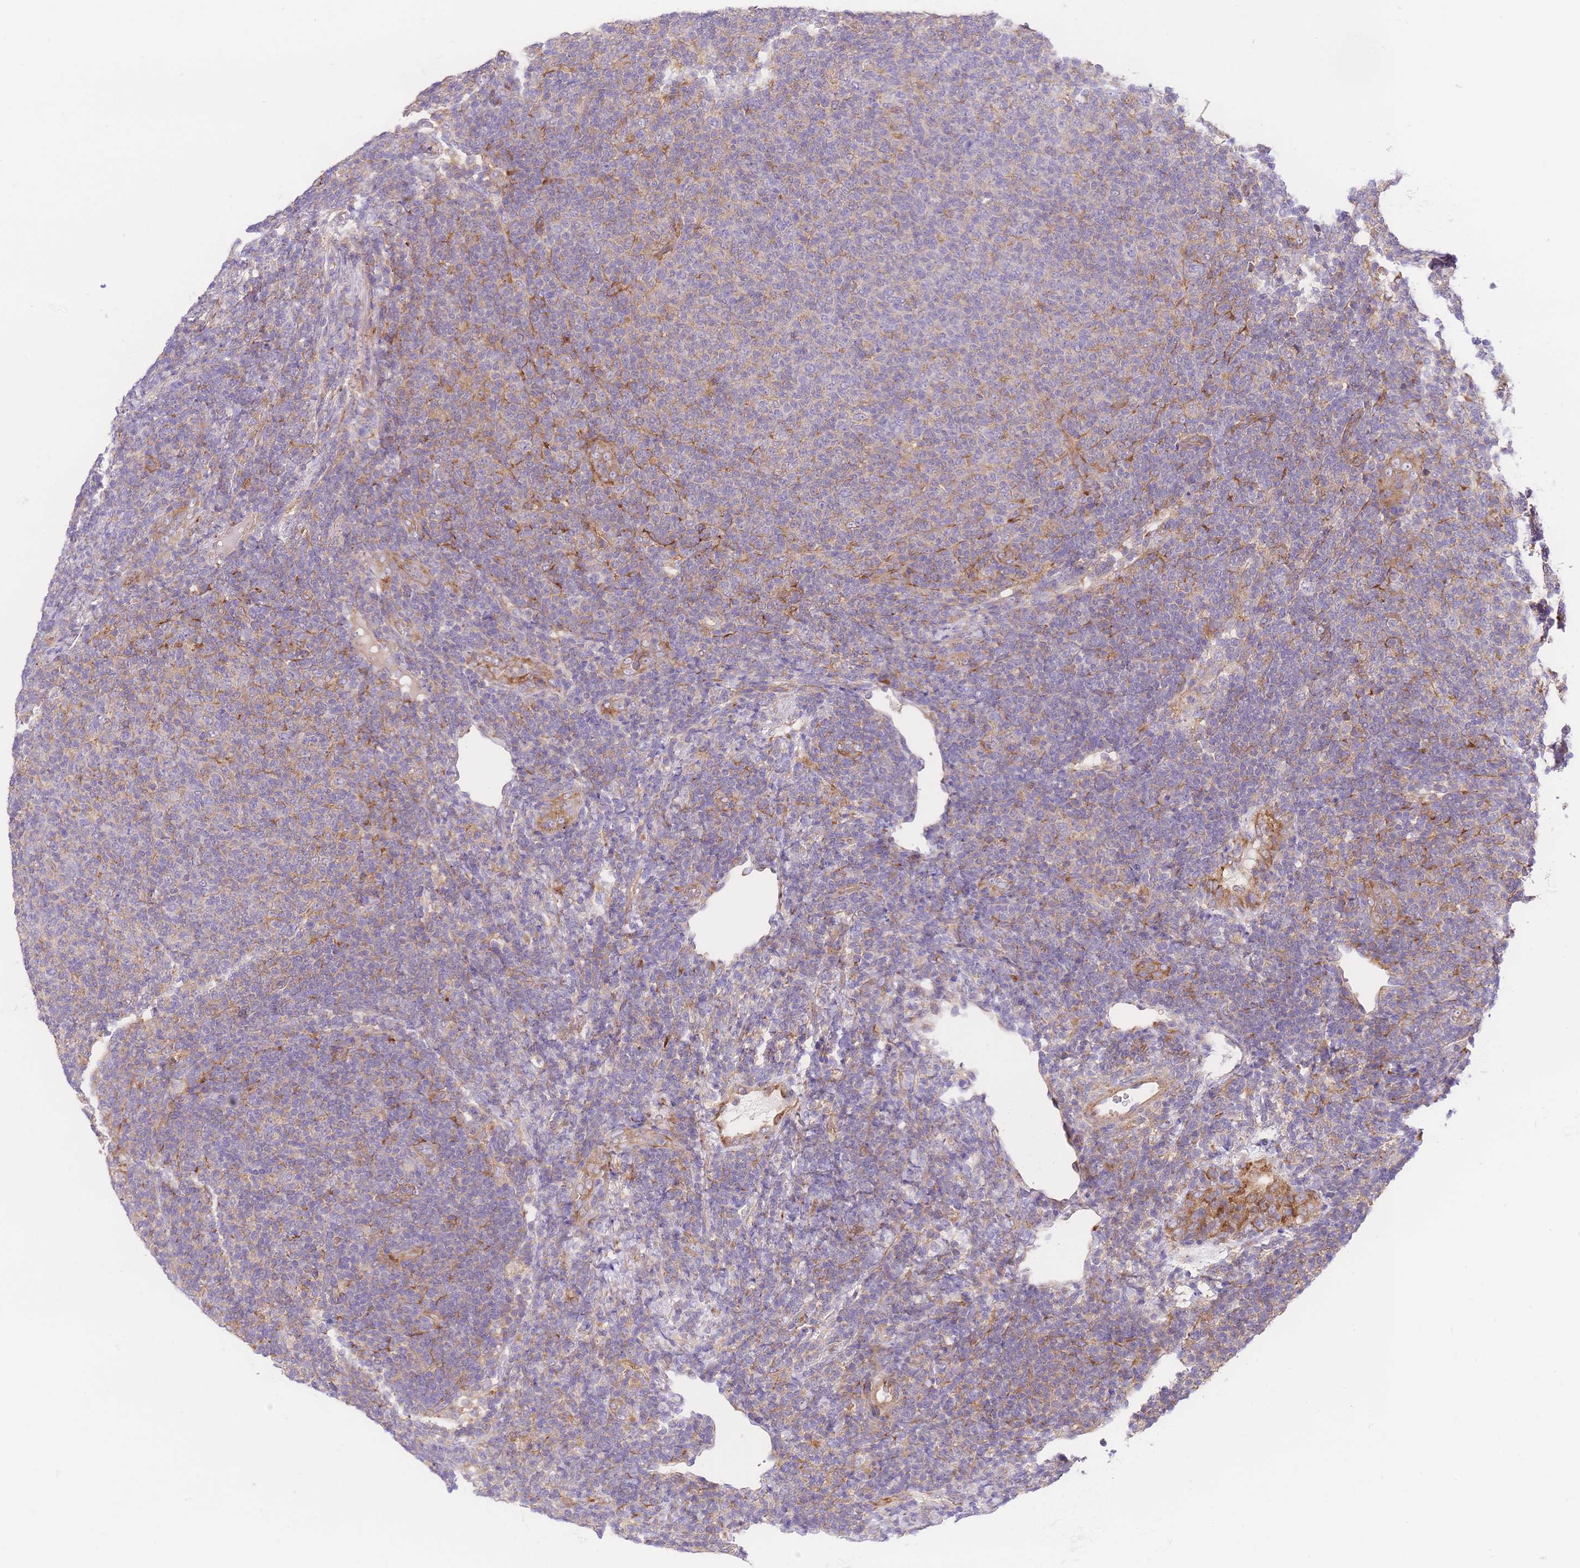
{"staining": {"intensity": "weak", "quantity": "<25%", "location": "cytoplasmic/membranous"}, "tissue": "lymphoma", "cell_type": "Tumor cells", "image_type": "cancer", "snomed": [{"axis": "morphology", "description": "Malignant lymphoma, non-Hodgkin's type, Low grade"}, {"axis": "topography", "description": "Lymph node"}], "caption": "Immunohistochemical staining of human malignant lymphoma, non-Hodgkin's type (low-grade) displays no significant staining in tumor cells.", "gene": "INSYN2B", "patient": {"sex": "male", "age": 66}}